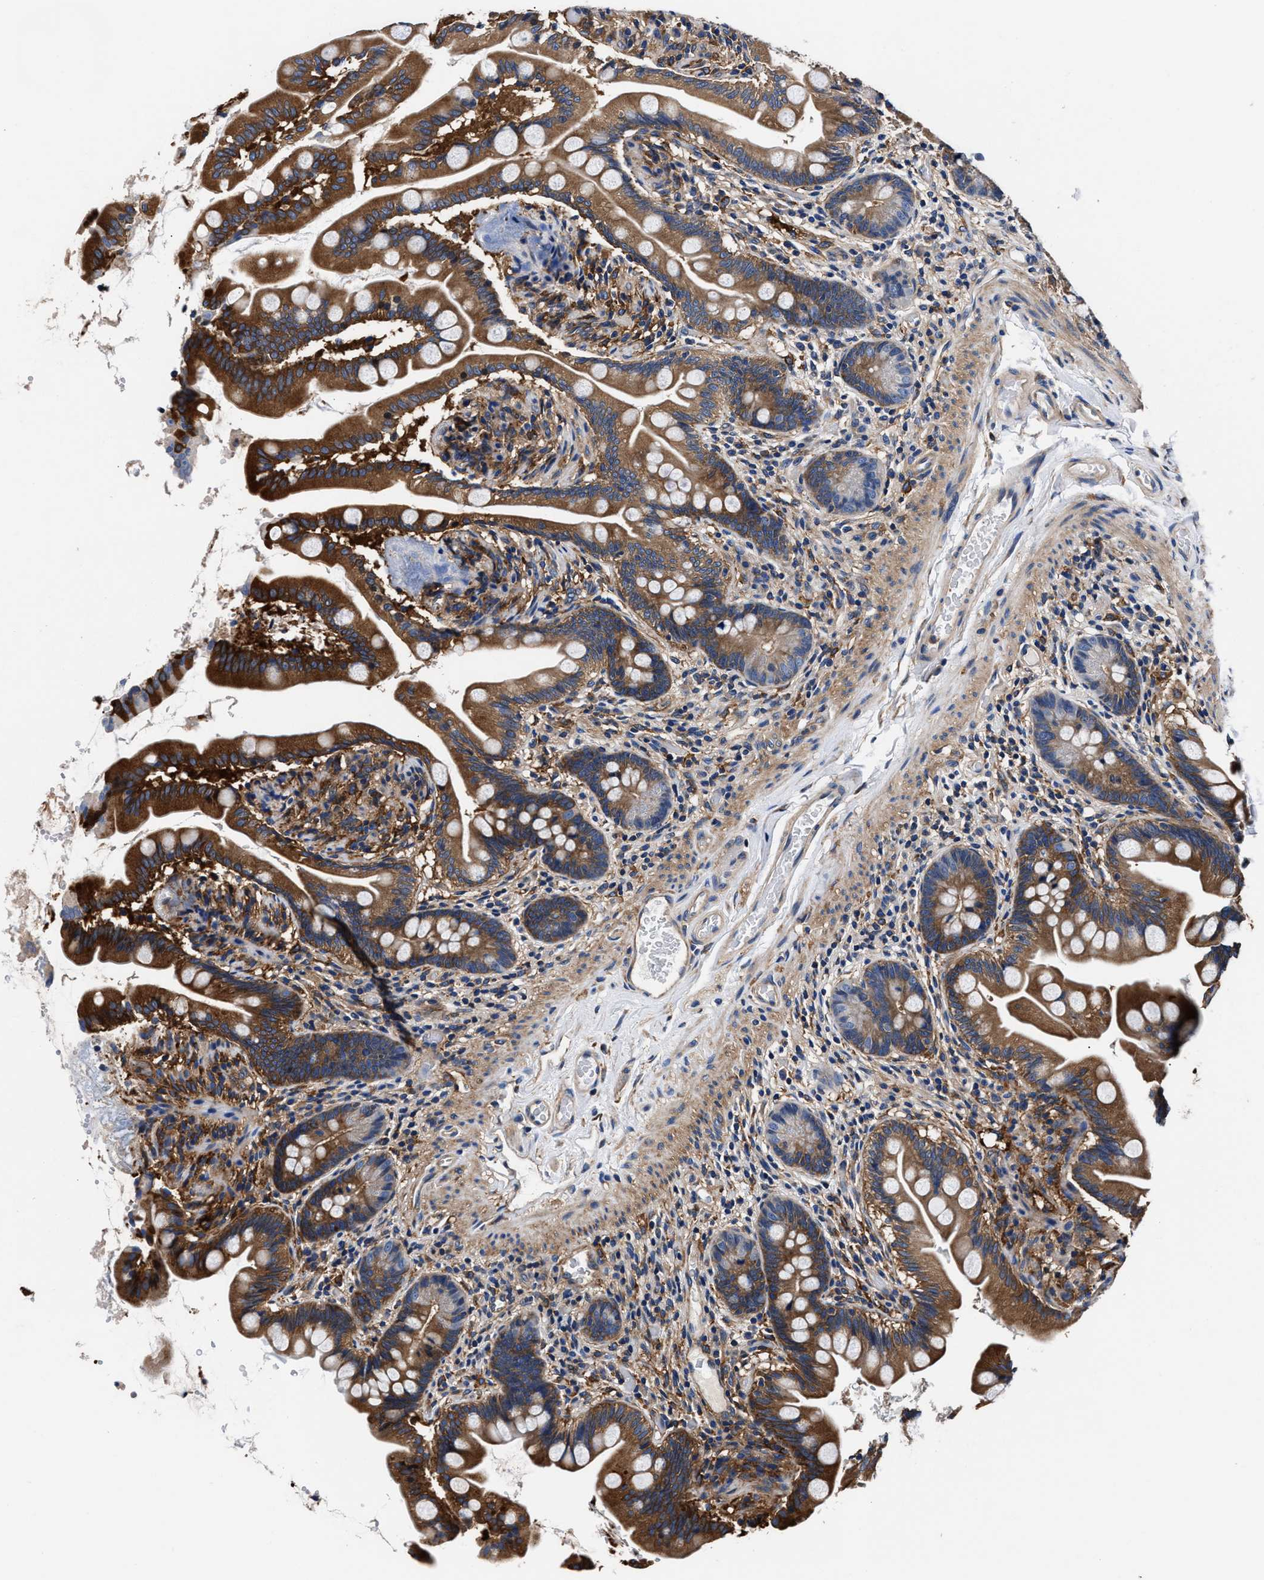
{"staining": {"intensity": "strong", "quantity": ">75%", "location": "cytoplasmic/membranous"}, "tissue": "small intestine", "cell_type": "Glandular cells", "image_type": "normal", "snomed": [{"axis": "morphology", "description": "Normal tissue, NOS"}, {"axis": "topography", "description": "Small intestine"}], "caption": "An IHC micrograph of normal tissue is shown. Protein staining in brown labels strong cytoplasmic/membranous positivity in small intestine within glandular cells. The staining was performed using DAB (3,3'-diaminobenzidine), with brown indicating positive protein expression. Nuclei are stained blue with hematoxylin.", "gene": "SH3GL1", "patient": {"sex": "female", "age": 56}}